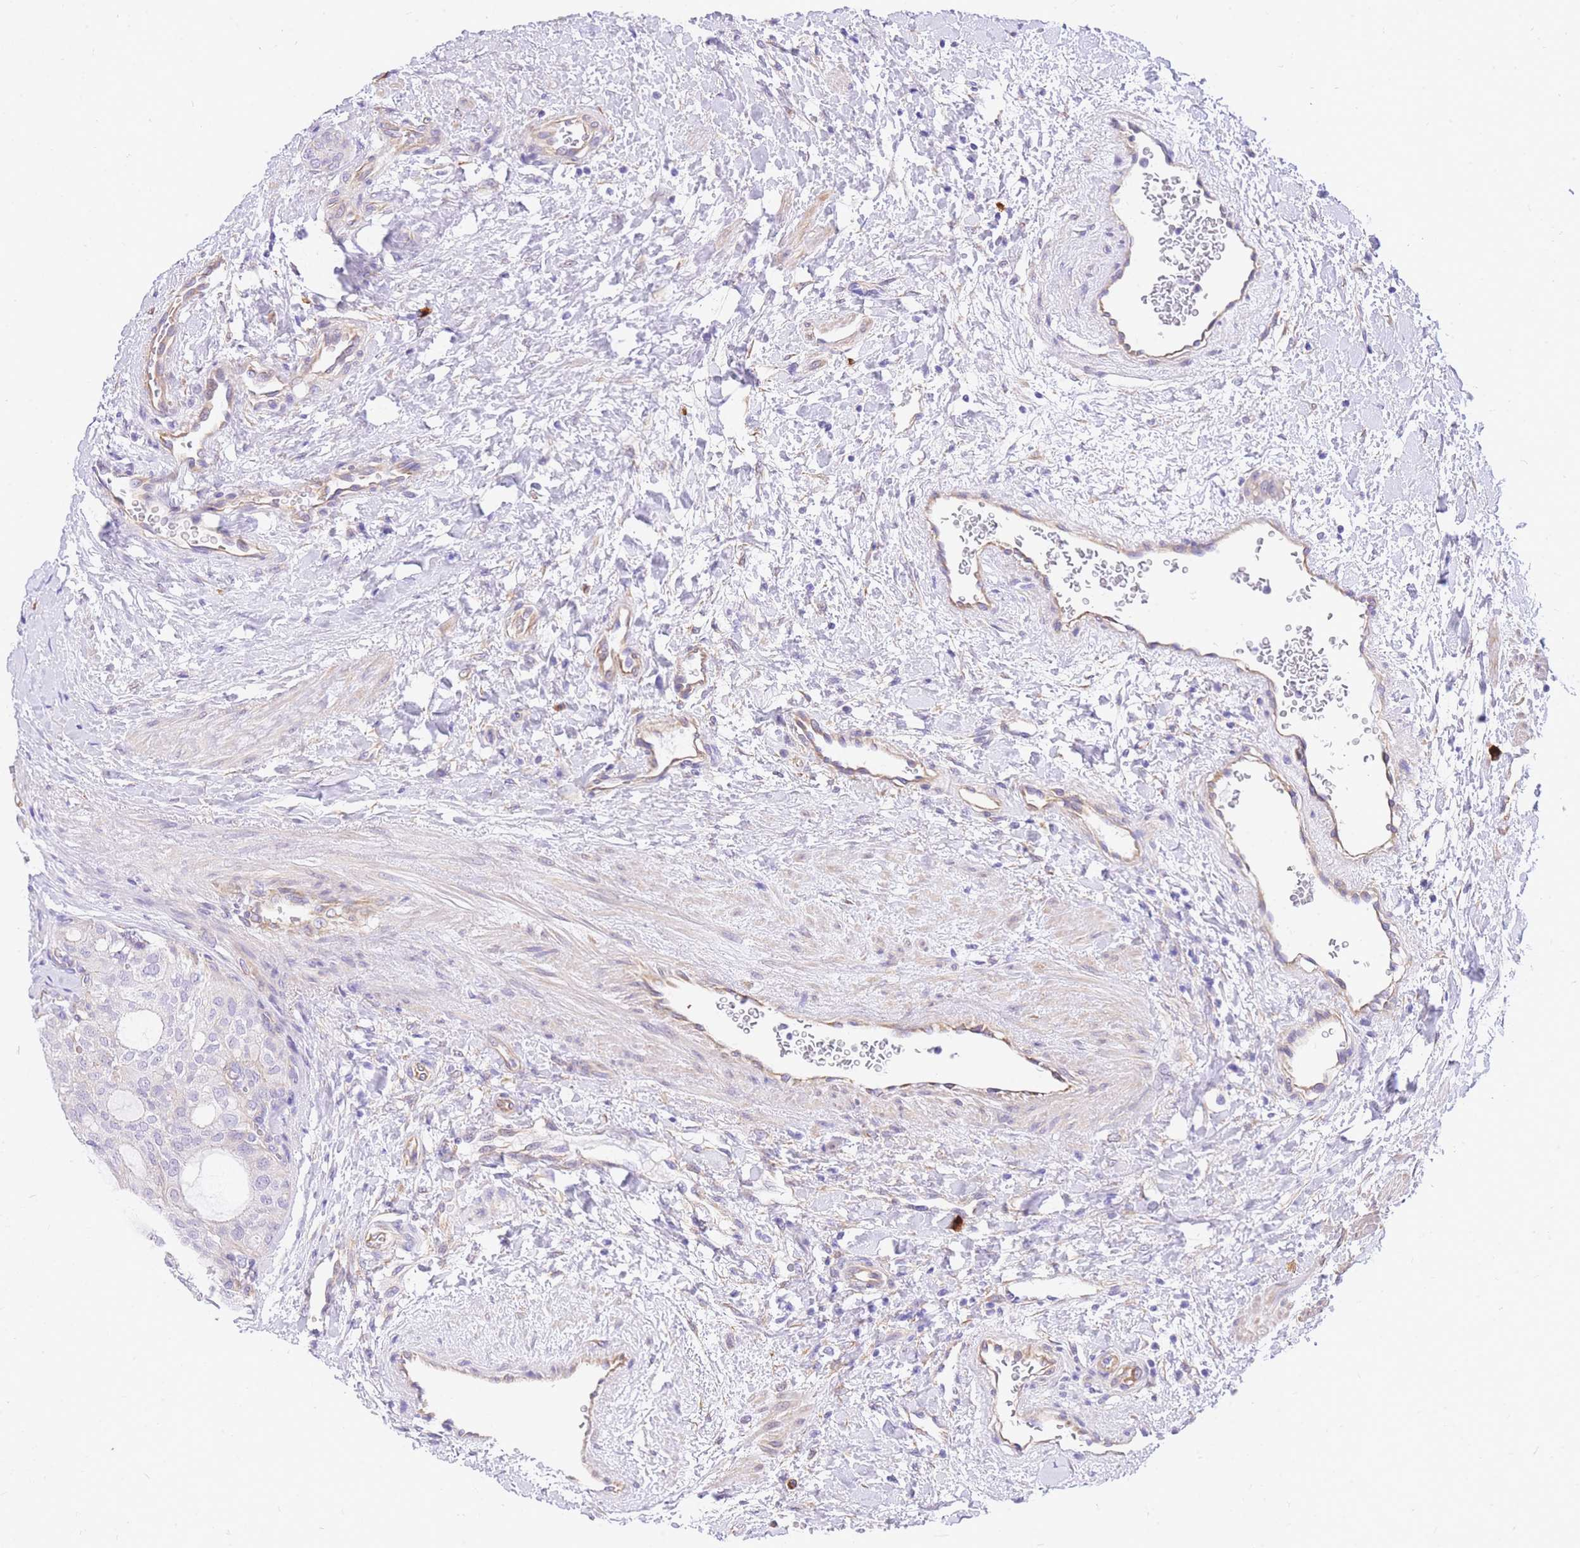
{"staining": {"intensity": "negative", "quantity": "none", "location": "none"}, "tissue": "thyroid cancer", "cell_type": "Tumor cells", "image_type": "cancer", "snomed": [{"axis": "morphology", "description": "Follicular adenoma carcinoma, NOS"}, {"axis": "topography", "description": "Thyroid gland"}], "caption": "Protein analysis of thyroid cancer reveals no significant expression in tumor cells.", "gene": "SRSF12", "patient": {"sex": "male", "age": 75}}